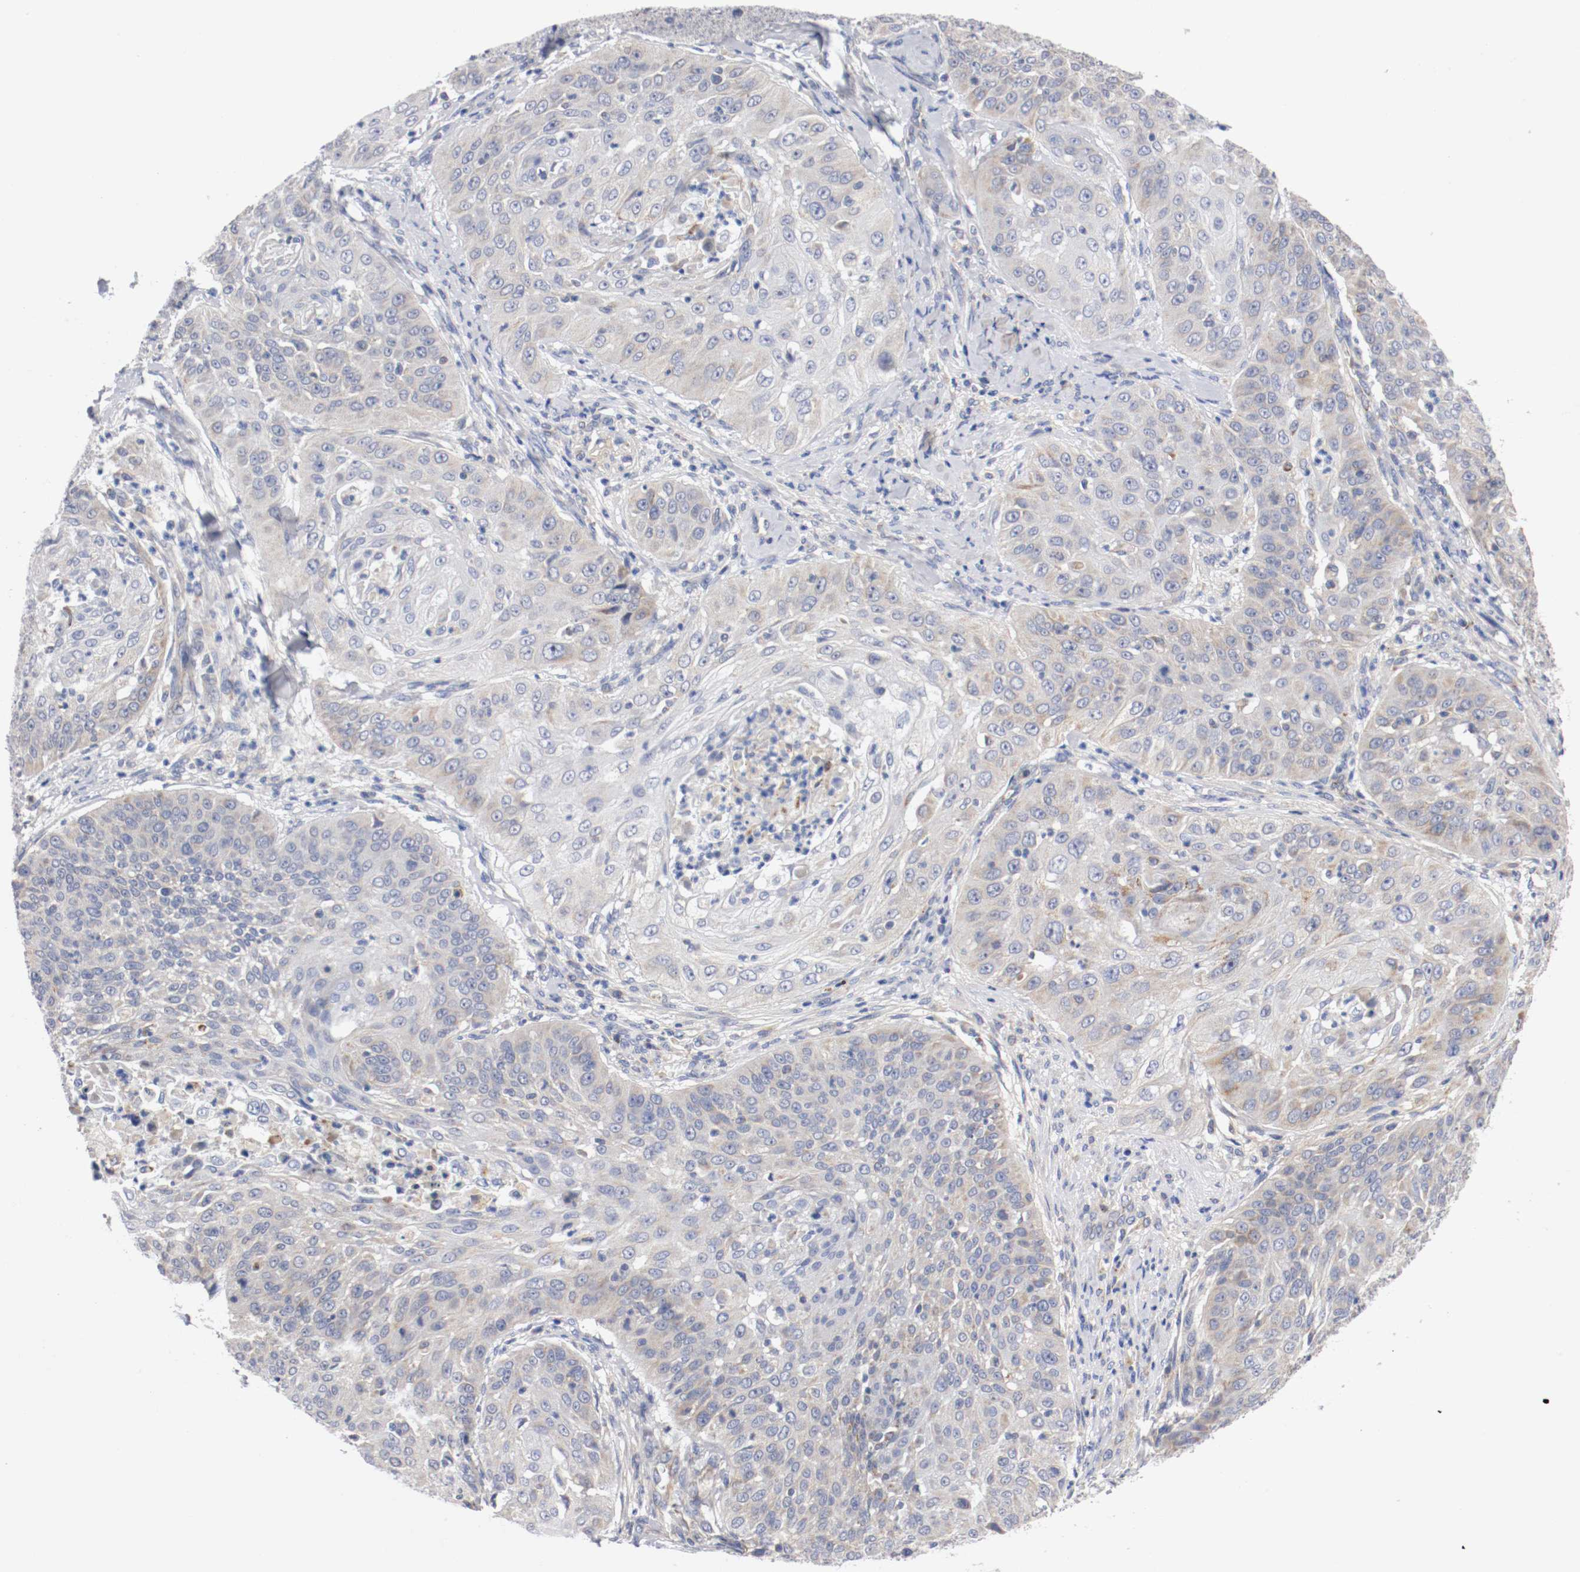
{"staining": {"intensity": "weak", "quantity": "<25%", "location": "cytoplasmic/membranous"}, "tissue": "cervical cancer", "cell_type": "Tumor cells", "image_type": "cancer", "snomed": [{"axis": "morphology", "description": "Squamous cell carcinoma, NOS"}, {"axis": "topography", "description": "Cervix"}], "caption": "A micrograph of cervical squamous cell carcinoma stained for a protein reveals no brown staining in tumor cells.", "gene": "PCSK6", "patient": {"sex": "female", "age": 64}}